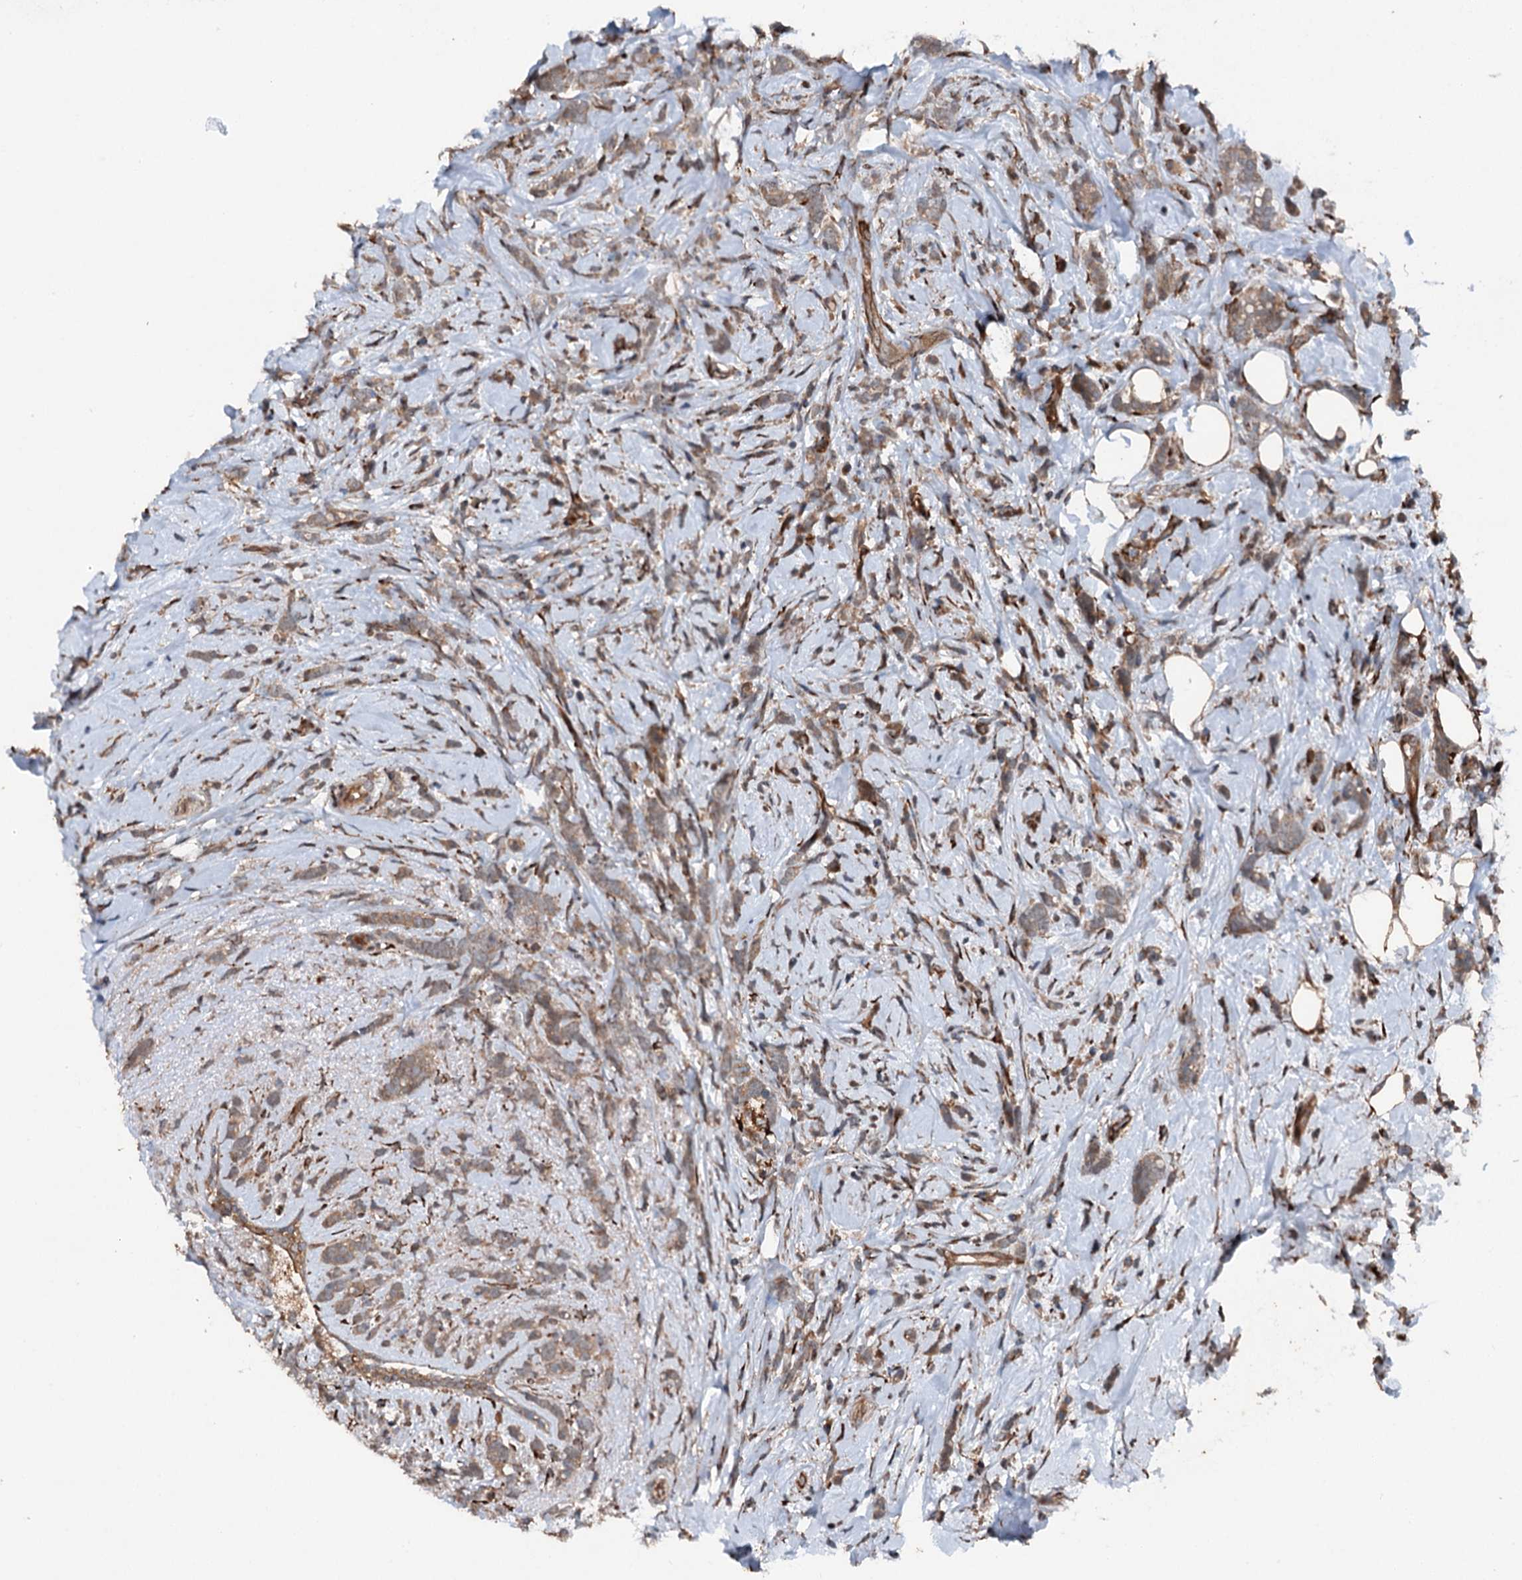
{"staining": {"intensity": "moderate", "quantity": ">75%", "location": "cytoplasmic/membranous"}, "tissue": "breast cancer", "cell_type": "Tumor cells", "image_type": "cancer", "snomed": [{"axis": "morphology", "description": "Lobular carcinoma"}, {"axis": "topography", "description": "Breast"}], "caption": "DAB immunohistochemical staining of human lobular carcinoma (breast) demonstrates moderate cytoplasmic/membranous protein expression in about >75% of tumor cells.", "gene": "DDIAS", "patient": {"sex": "female", "age": 58}}